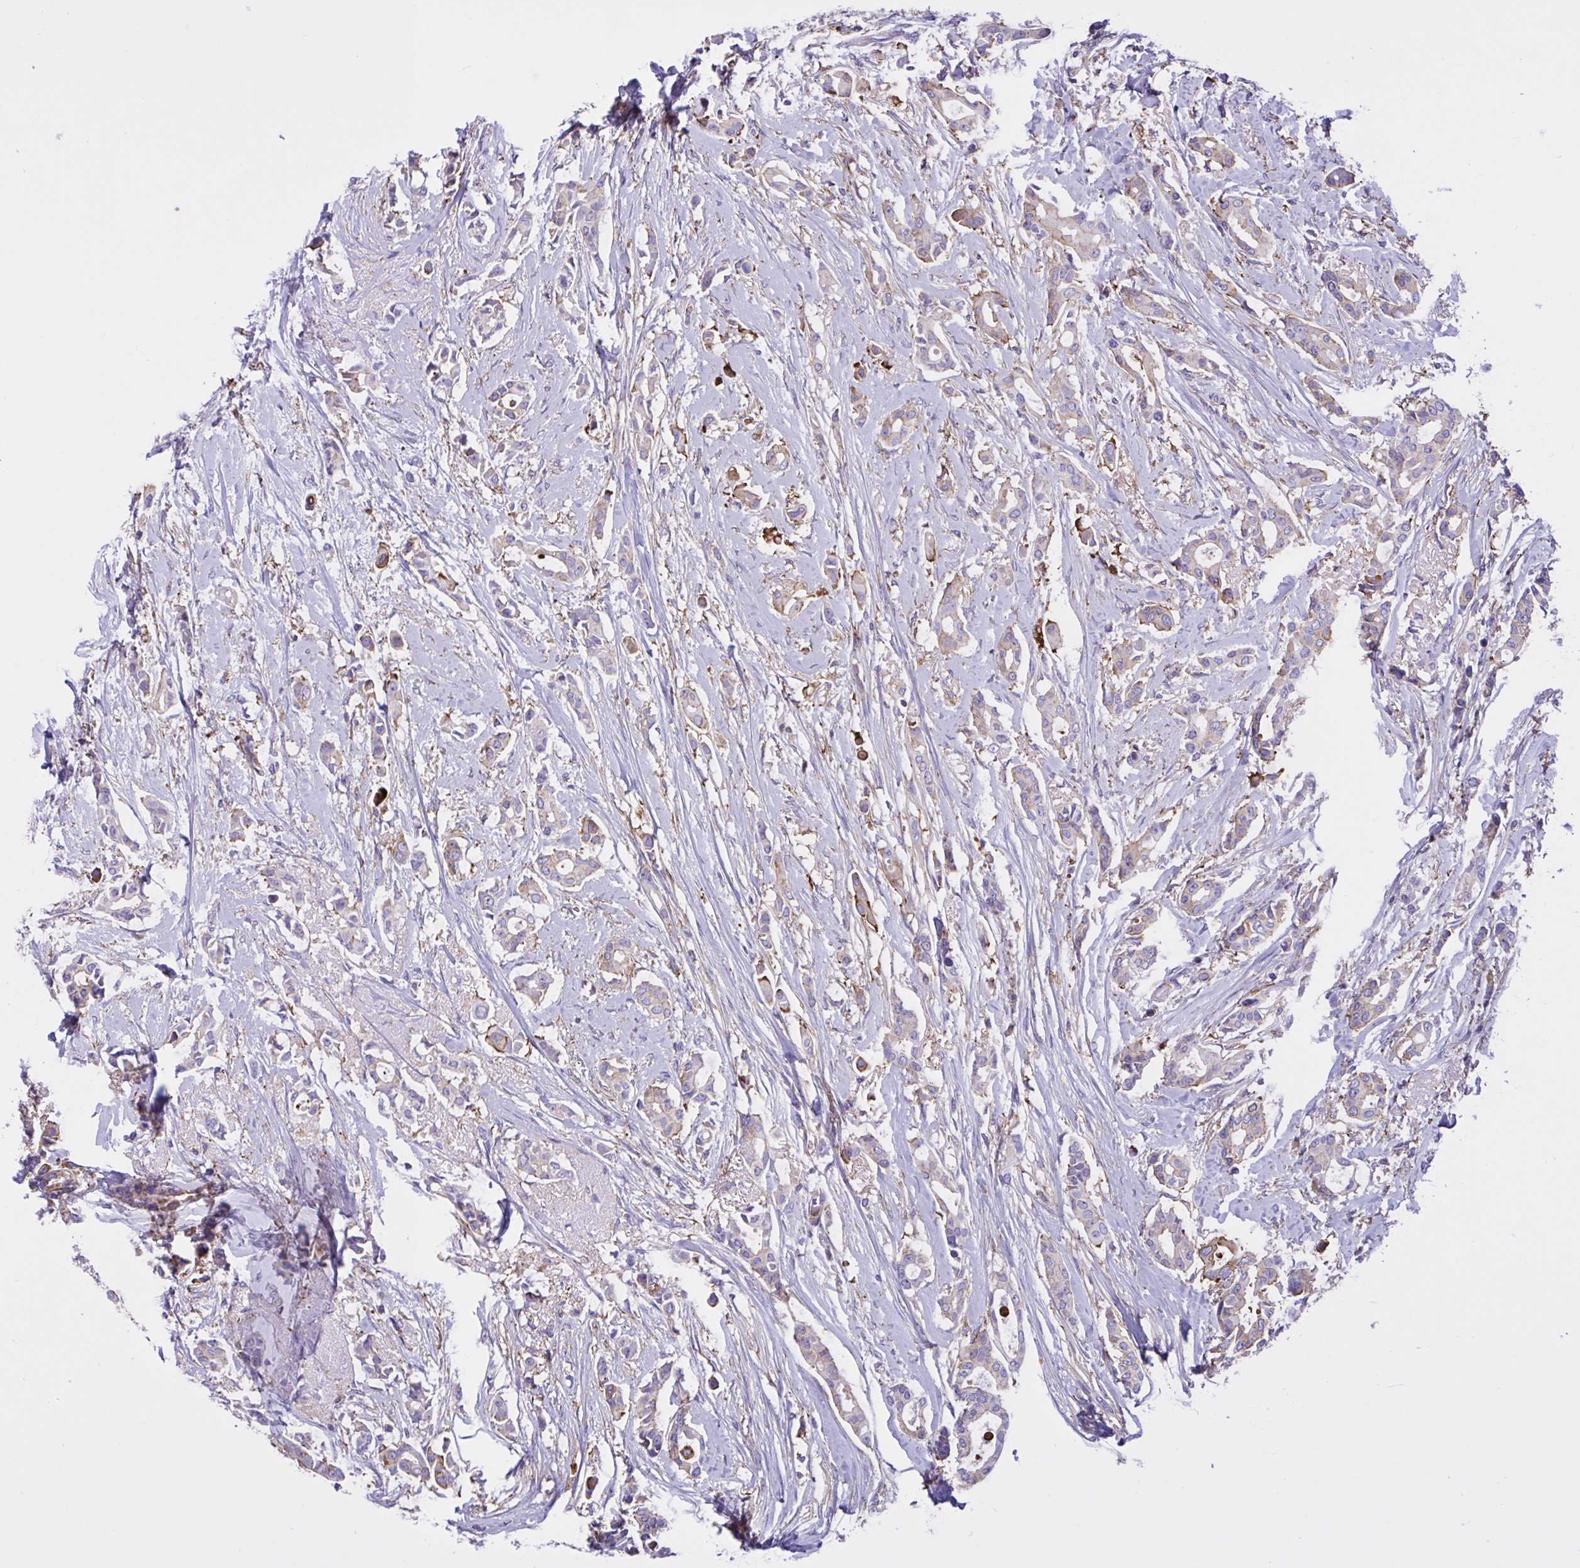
{"staining": {"intensity": "moderate", "quantity": "<25%", "location": "cytoplasmic/membranous"}, "tissue": "breast cancer", "cell_type": "Tumor cells", "image_type": "cancer", "snomed": [{"axis": "morphology", "description": "Duct carcinoma"}, {"axis": "topography", "description": "Breast"}], "caption": "High-magnification brightfield microscopy of breast cancer (infiltrating ductal carcinoma) stained with DAB (brown) and counterstained with hematoxylin (blue). tumor cells exhibit moderate cytoplasmic/membranous positivity is seen in about<25% of cells.", "gene": "OR51M1", "patient": {"sex": "female", "age": 64}}